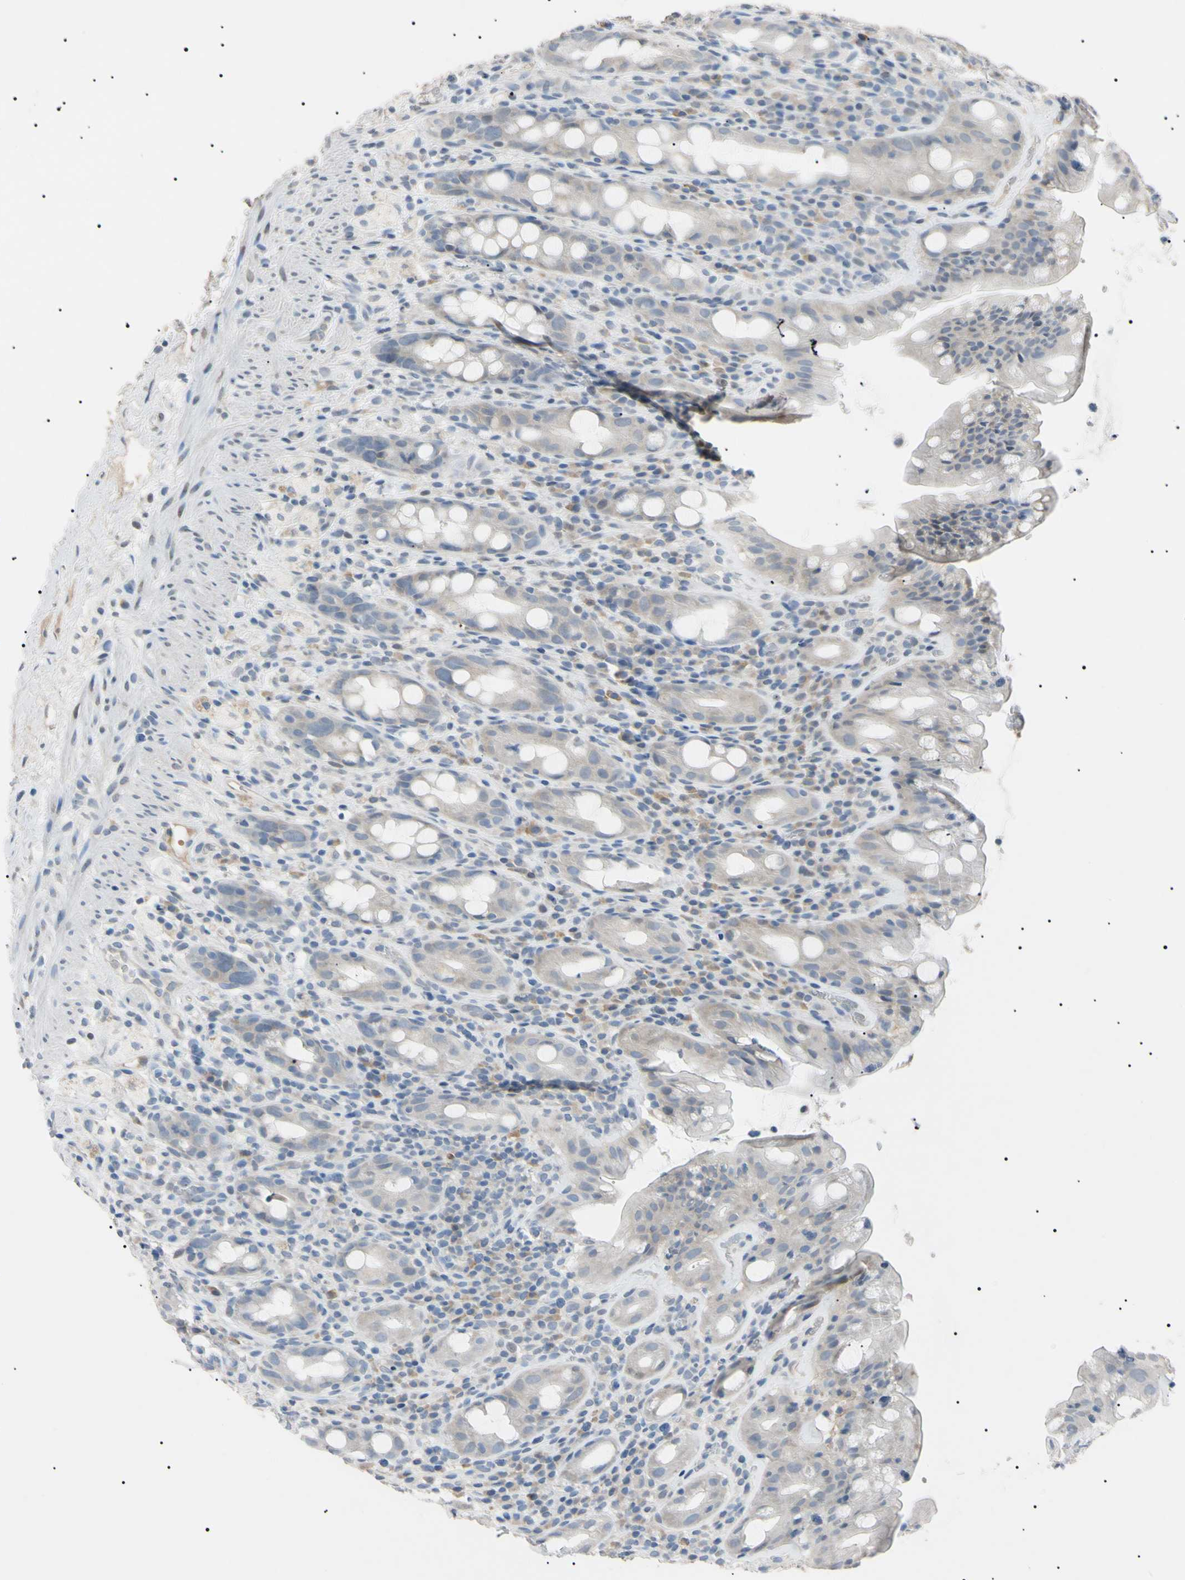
{"staining": {"intensity": "negative", "quantity": "none", "location": "none"}, "tissue": "rectum", "cell_type": "Glandular cells", "image_type": "normal", "snomed": [{"axis": "morphology", "description": "Normal tissue, NOS"}, {"axis": "topography", "description": "Rectum"}], "caption": "DAB immunohistochemical staining of benign human rectum demonstrates no significant positivity in glandular cells.", "gene": "CGB3", "patient": {"sex": "male", "age": 44}}